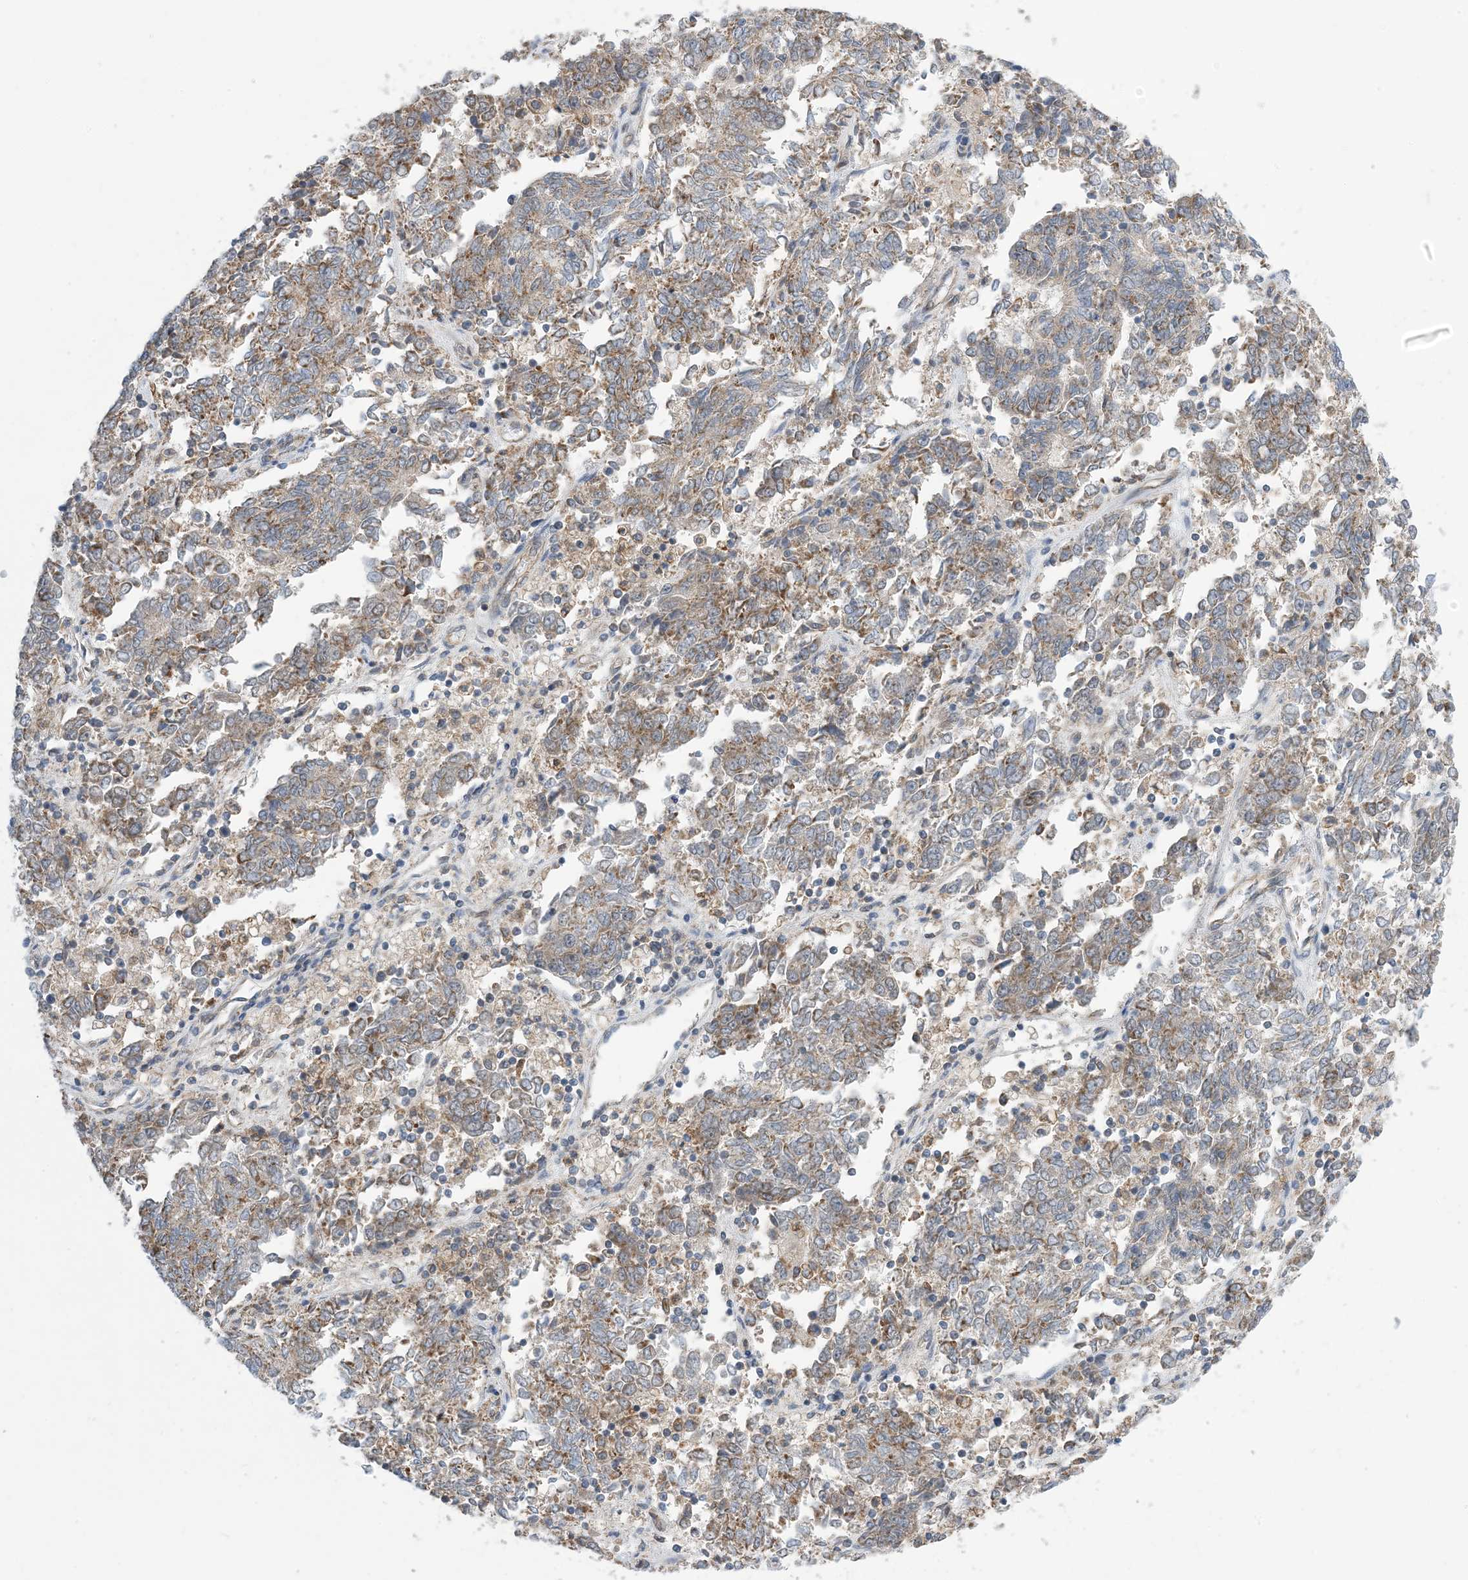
{"staining": {"intensity": "moderate", "quantity": ">75%", "location": "cytoplasmic/membranous"}, "tissue": "endometrial cancer", "cell_type": "Tumor cells", "image_type": "cancer", "snomed": [{"axis": "morphology", "description": "Adenocarcinoma, NOS"}, {"axis": "topography", "description": "Endometrium"}], "caption": "Endometrial cancer was stained to show a protein in brown. There is medium levels of moderate cytoplasmic/membranous staining in approximately >75% of tumor cells. The protein is stained brown, and the nuclei are stained in blue (DAB IHC with brightfield microscopy, high magnification).", "gene": "EHBP1", "patient": {"sex": "female", "age": 80}}